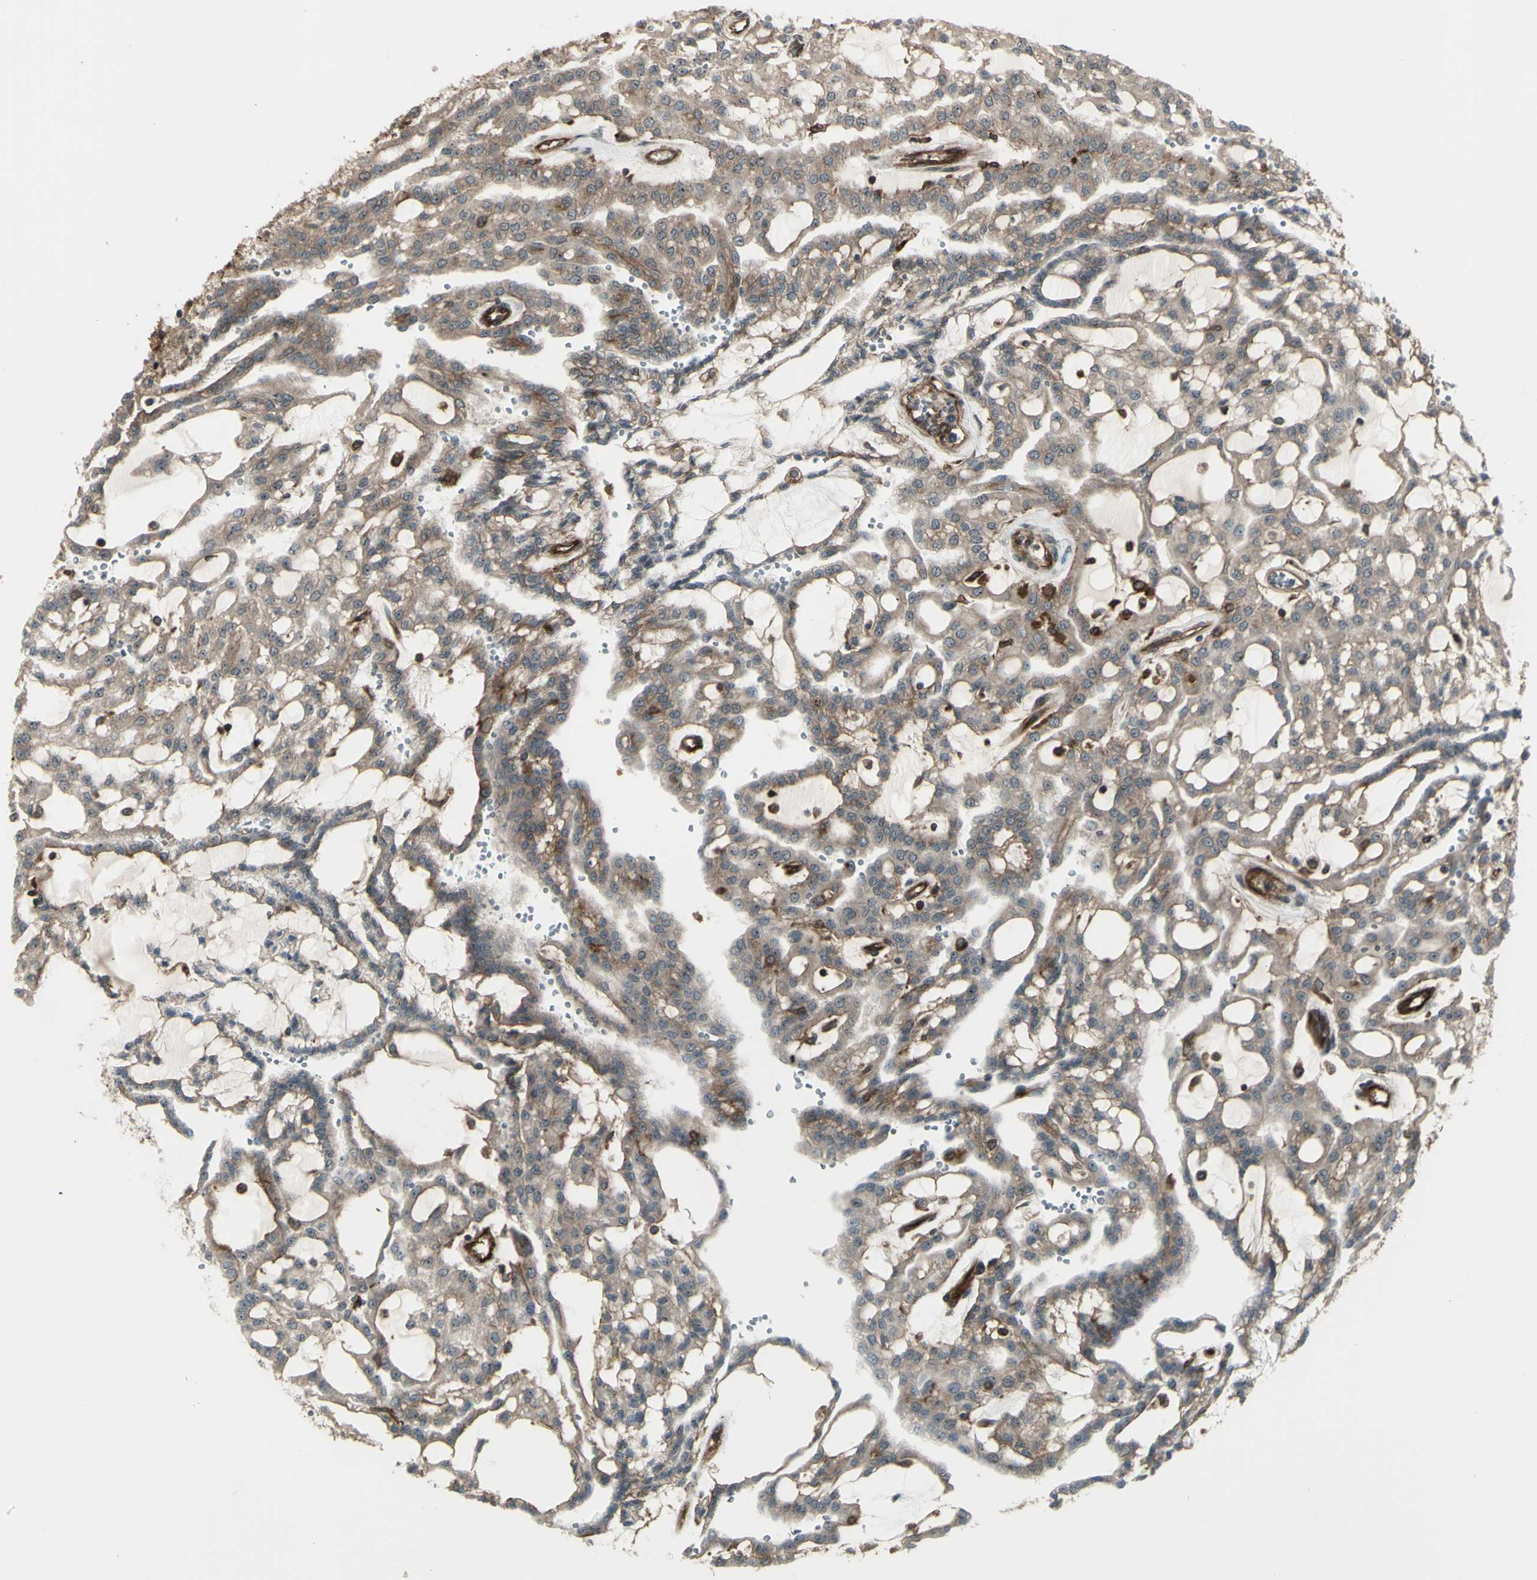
{"staining": {"intensity": "weak", "quantity": ">75%", "location": "cytoplasmic/membranous"}, "tissue": "renal cancer", "cell_type": "Tumor cells", "image_type": "cancer", "snomed": [{"axis": "morphology", "description": "Adenocarcinoma, NOS"}, {"axis": "topography", "description": "Kidney"}], "caption": "The histopathology image exhibits staining of renal cancer, revealing weak cytoplasmic/membranous protein expression (brown color) within tumor cells.", "gene": "FXYD5", "patient": {"sex": "male", "age": 63}}